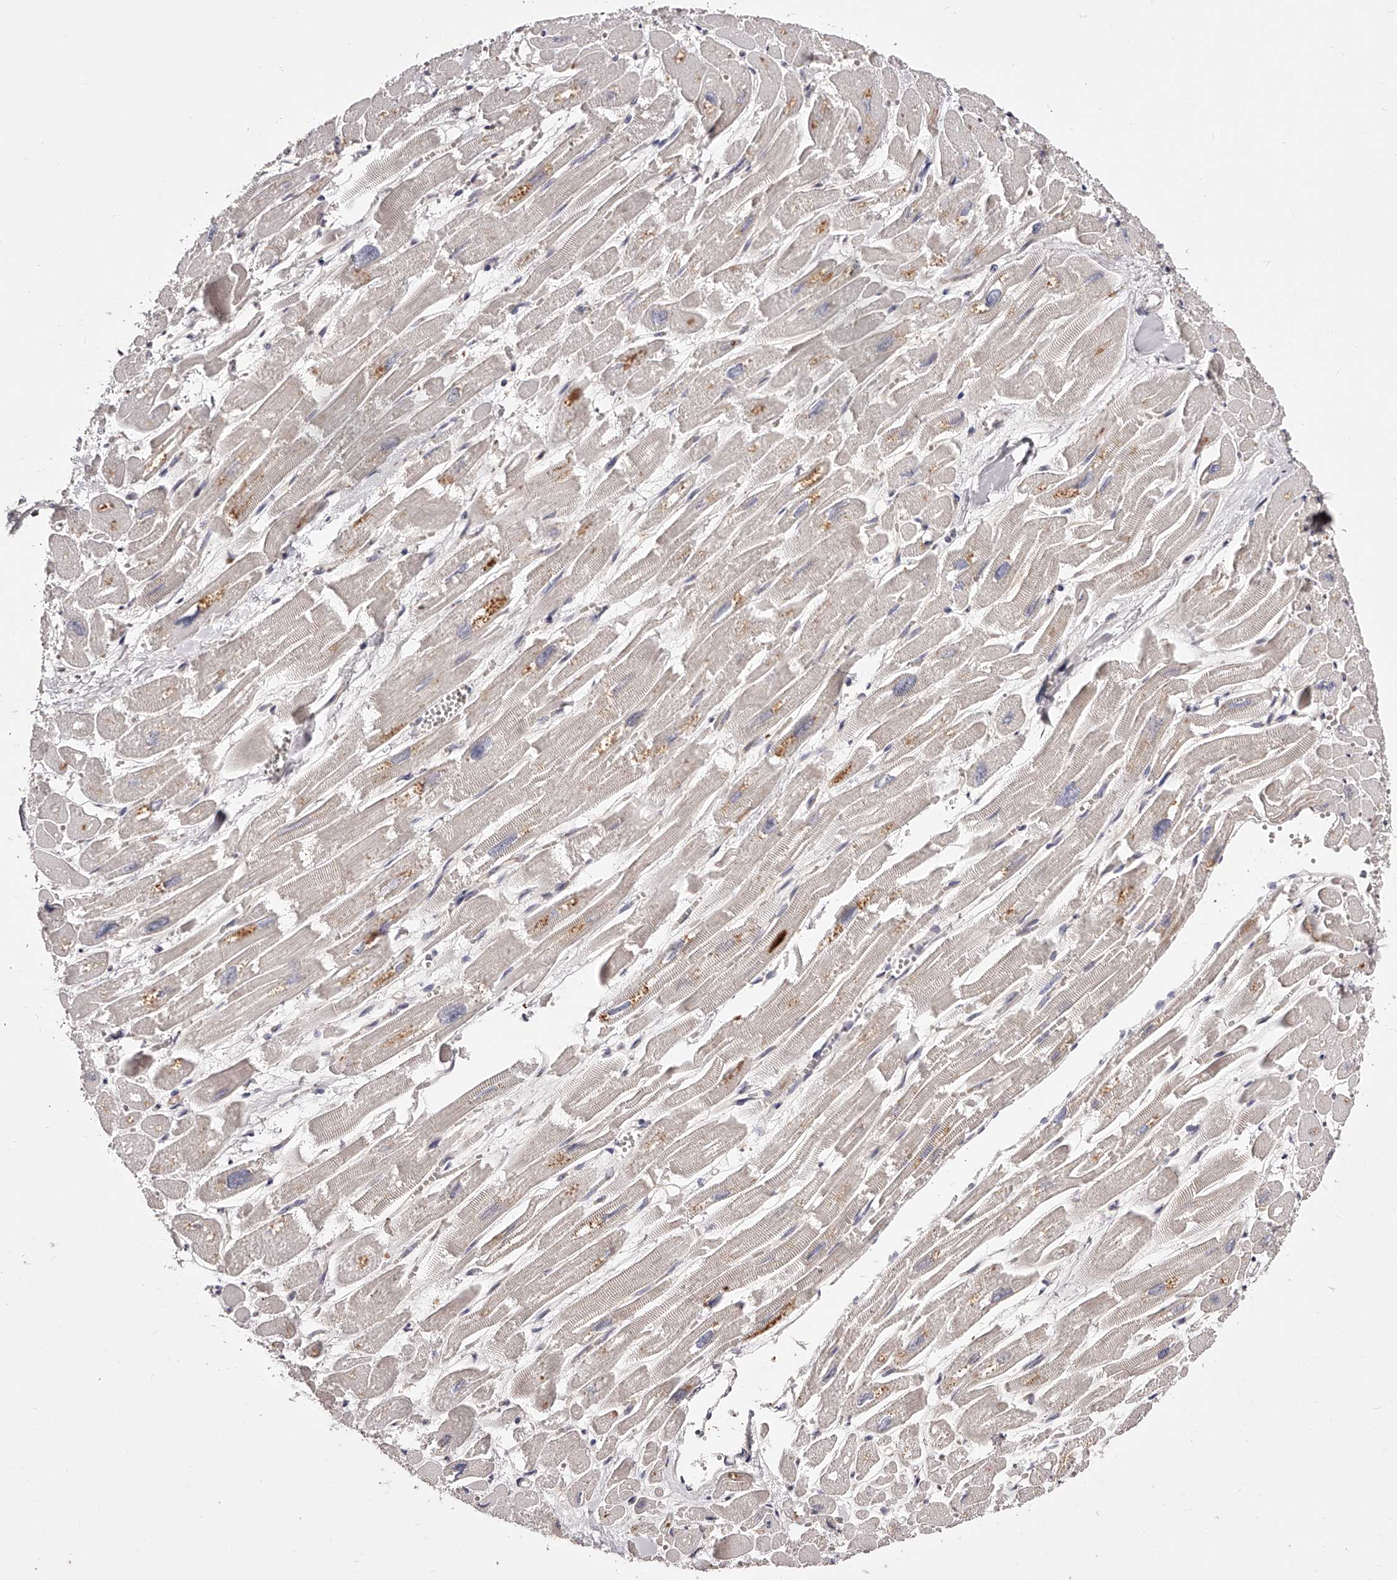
{"staining": {"intensity": "weak", "quantity": "<25%", "location": "cytoplasmic/membranous"}, "tissue": "heart muscle", "cell_type": "Cardiomyocytes", "image_type": "normal", "snomed": [{"axis": "morphology", "description": "Normal tissue, NOS"}, {"axis": "topography", "description": "Heart"}], "caption": "A high-resolution photomicrograph shows immunohistochemistry (IHC) staining of normal heart muscle, which demonstrates no significant staining in cardiomyocytes.", "gene": "PHACTR1", "patient": {"sex": "male", "age": 54}}